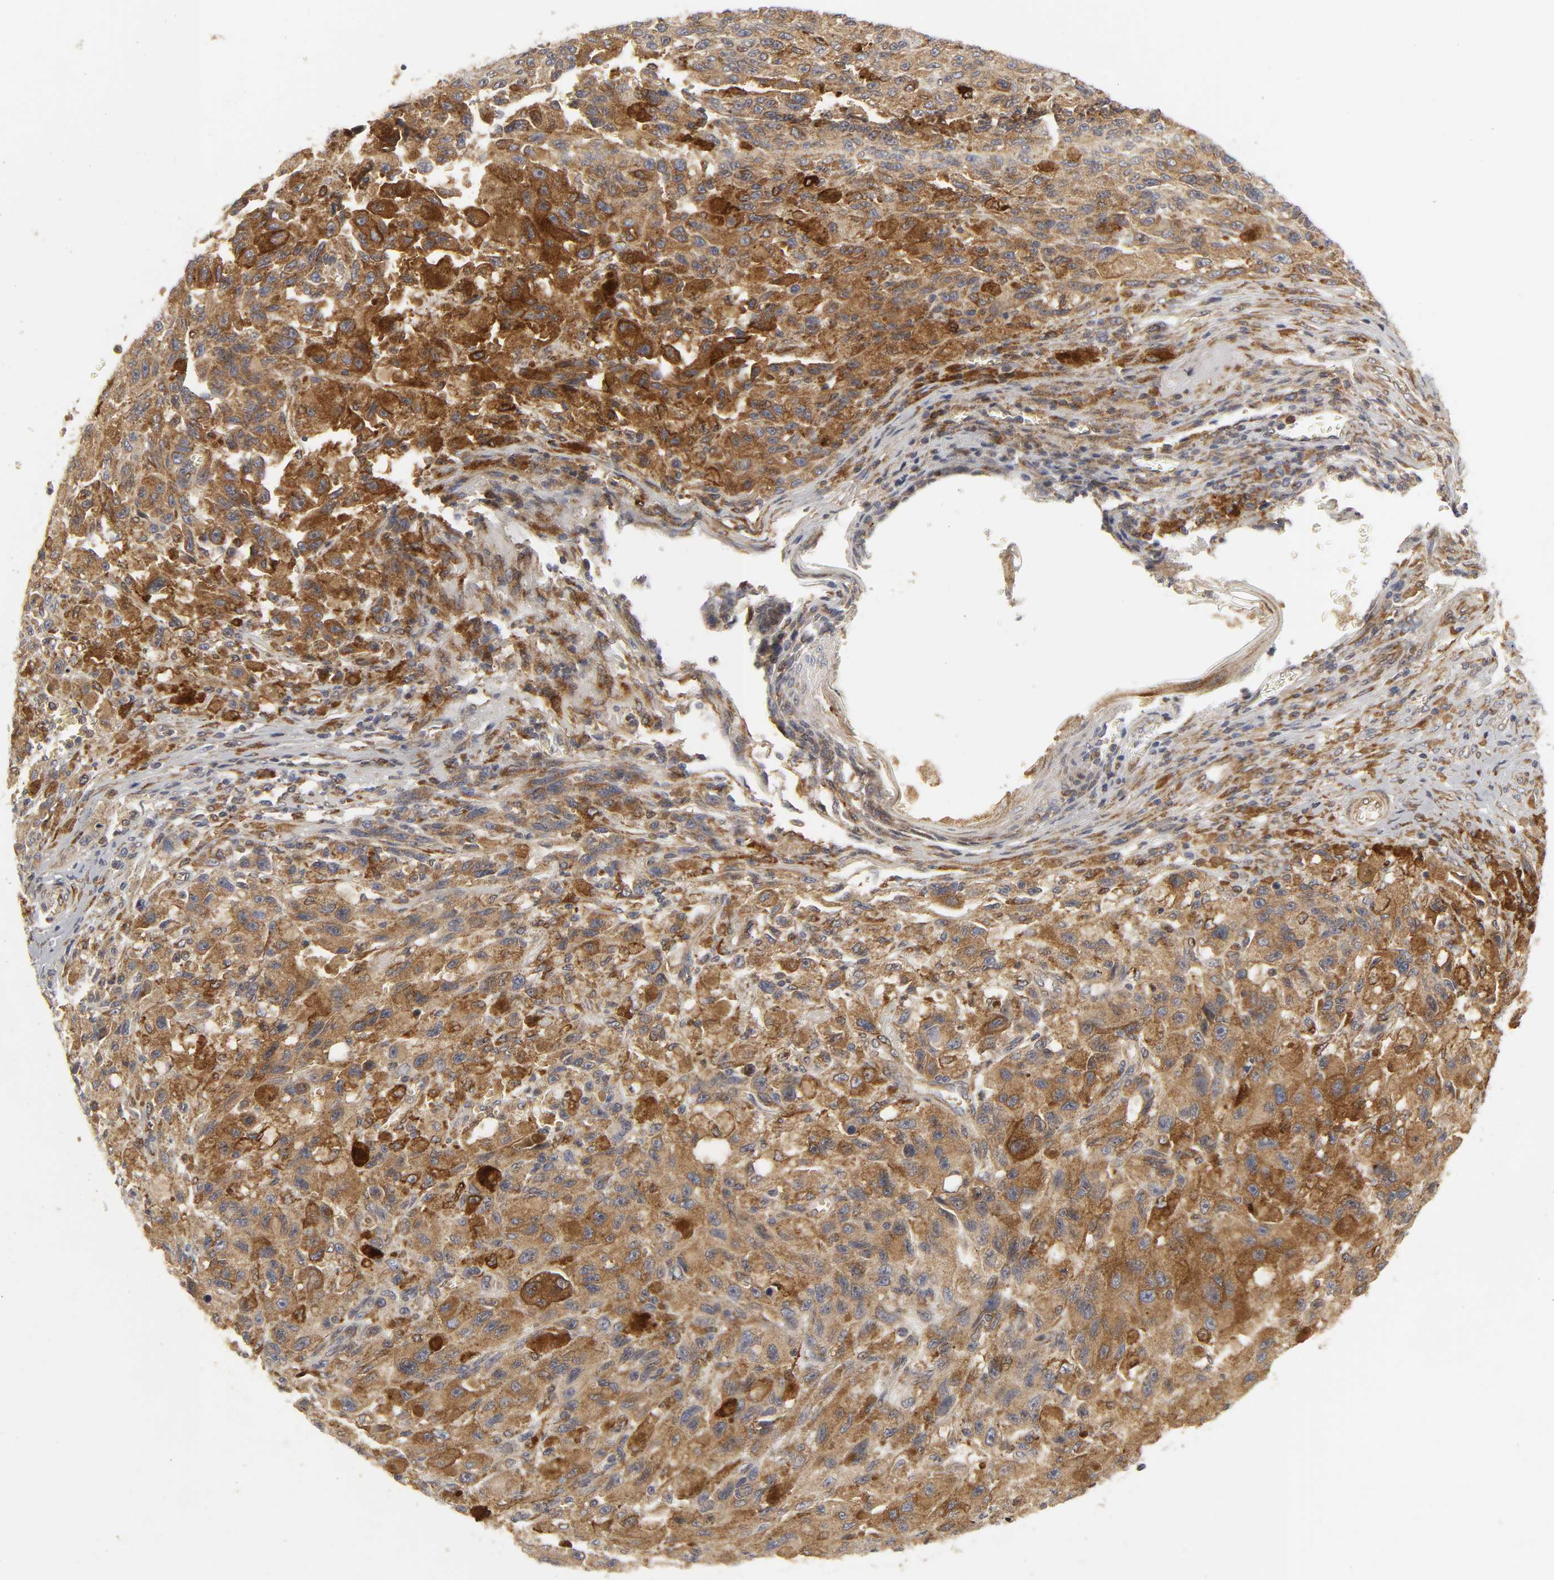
{"staining": {"intensity": "strong", "quantity": ">75%", "location": "cytoplasmic/membranous"}, "tissue": "melanoma", "cell_type": "Tumor cells", "image_type": "cancer", "snomed": [{"axis": "morphology", "description": "Malignant melanoma, NOS"}, {"axis": "topography", "description": "Skin"}], "caption": "The immunohistochemical stain labels strong cytoplasmic/membranous staining in tumor cells of malignant melanoma tissue.", "gene": "POR", "patient": {"sex": "male", "age": 81}}